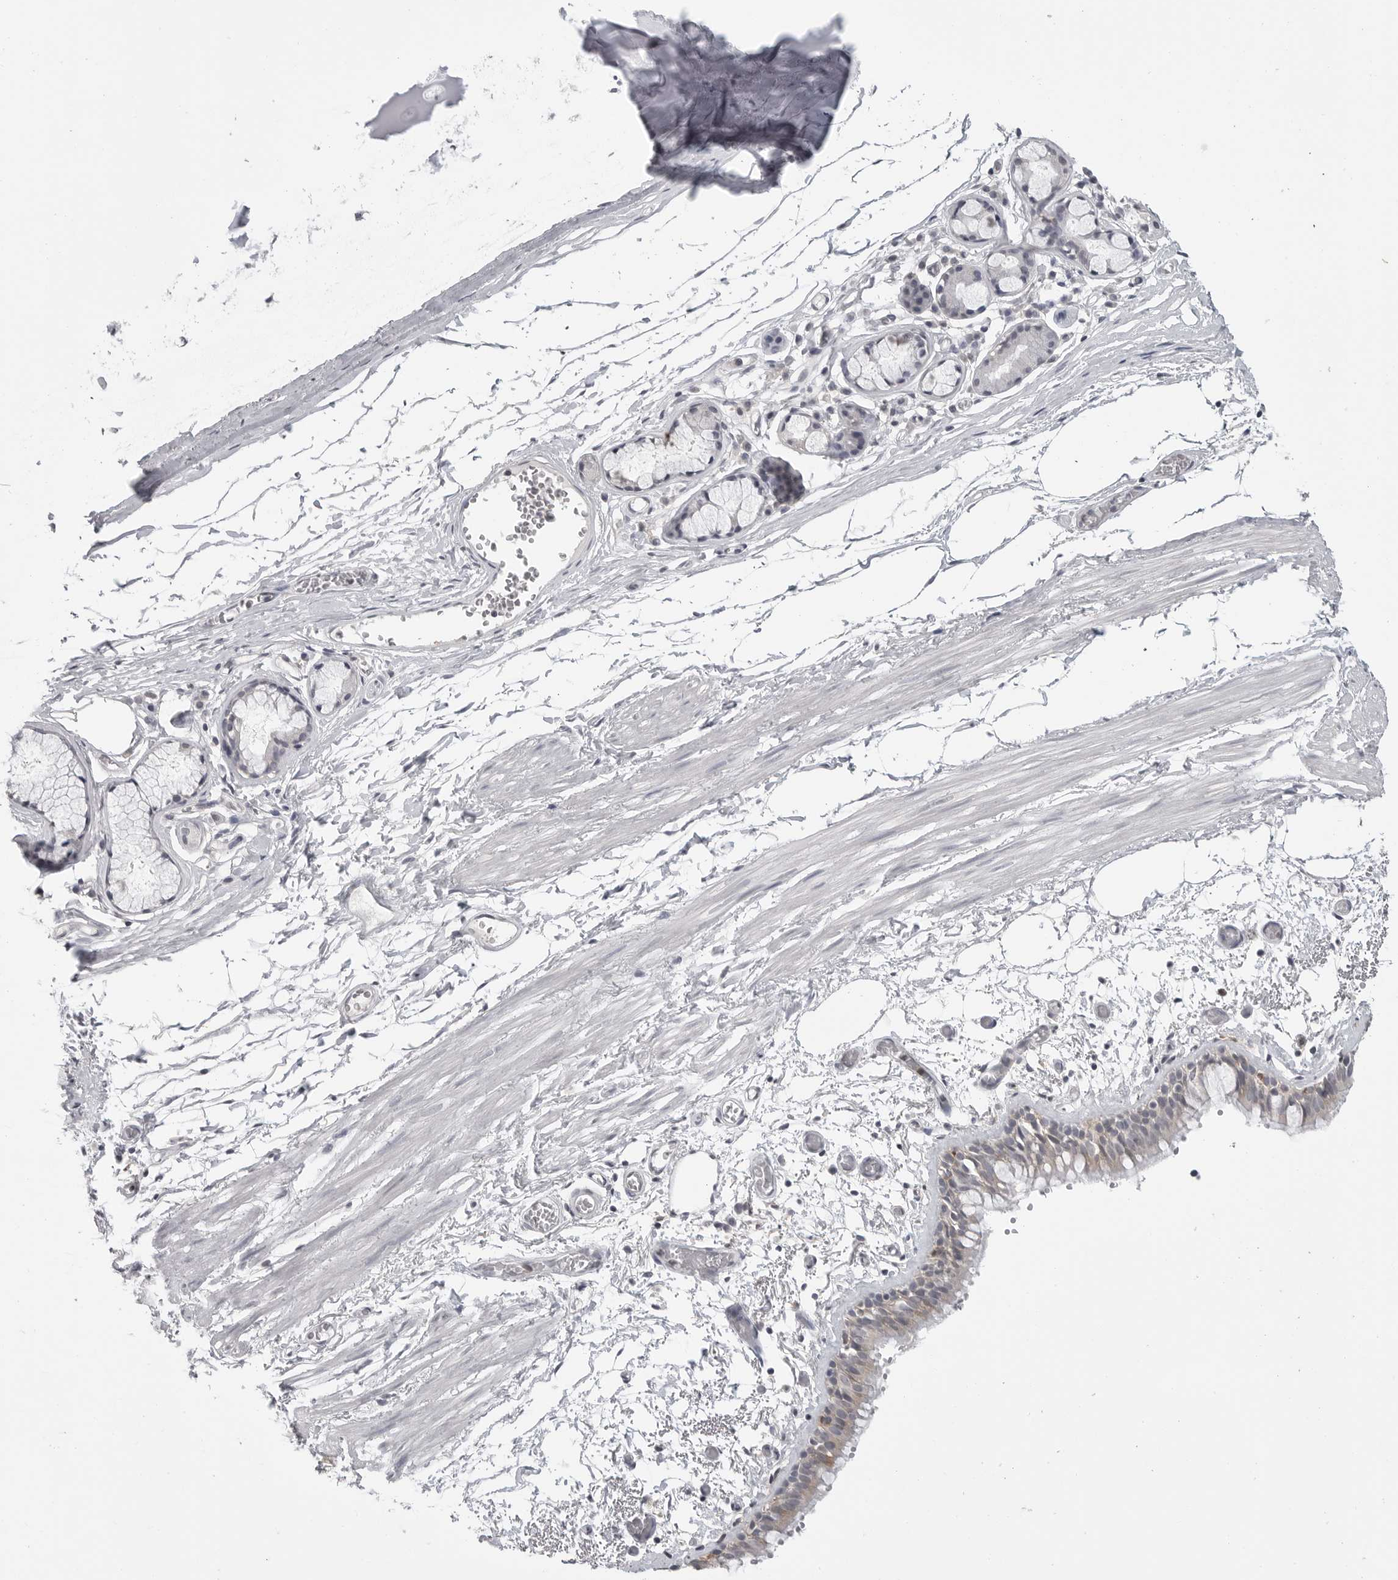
{"staining": {"intensity": "weak", "quantity": "<25%", "location": "cytoplasmic/membranous"}, "tissue": "bronchus", "cell_type": "Respiratory epithelial cells", "image_type": "normal", "snomed": [{"axis": "morphology", "description": "Normal tissue, NOS"}, {"axis": "topography", "description": "Bronchus"}, {"axis": "topography", "description": "Lung"}], "caption": "An image of bronchus stained for a protein reveals no brown staining in respiratory epithelial cells. (Brightfield microscopy of DAB (3,3'-diaminobenzidine) immunohistochemistry (IHC) at high magnification).", "gene": "IFNGR1", "patient": {"sex": "male", "age": 56}}